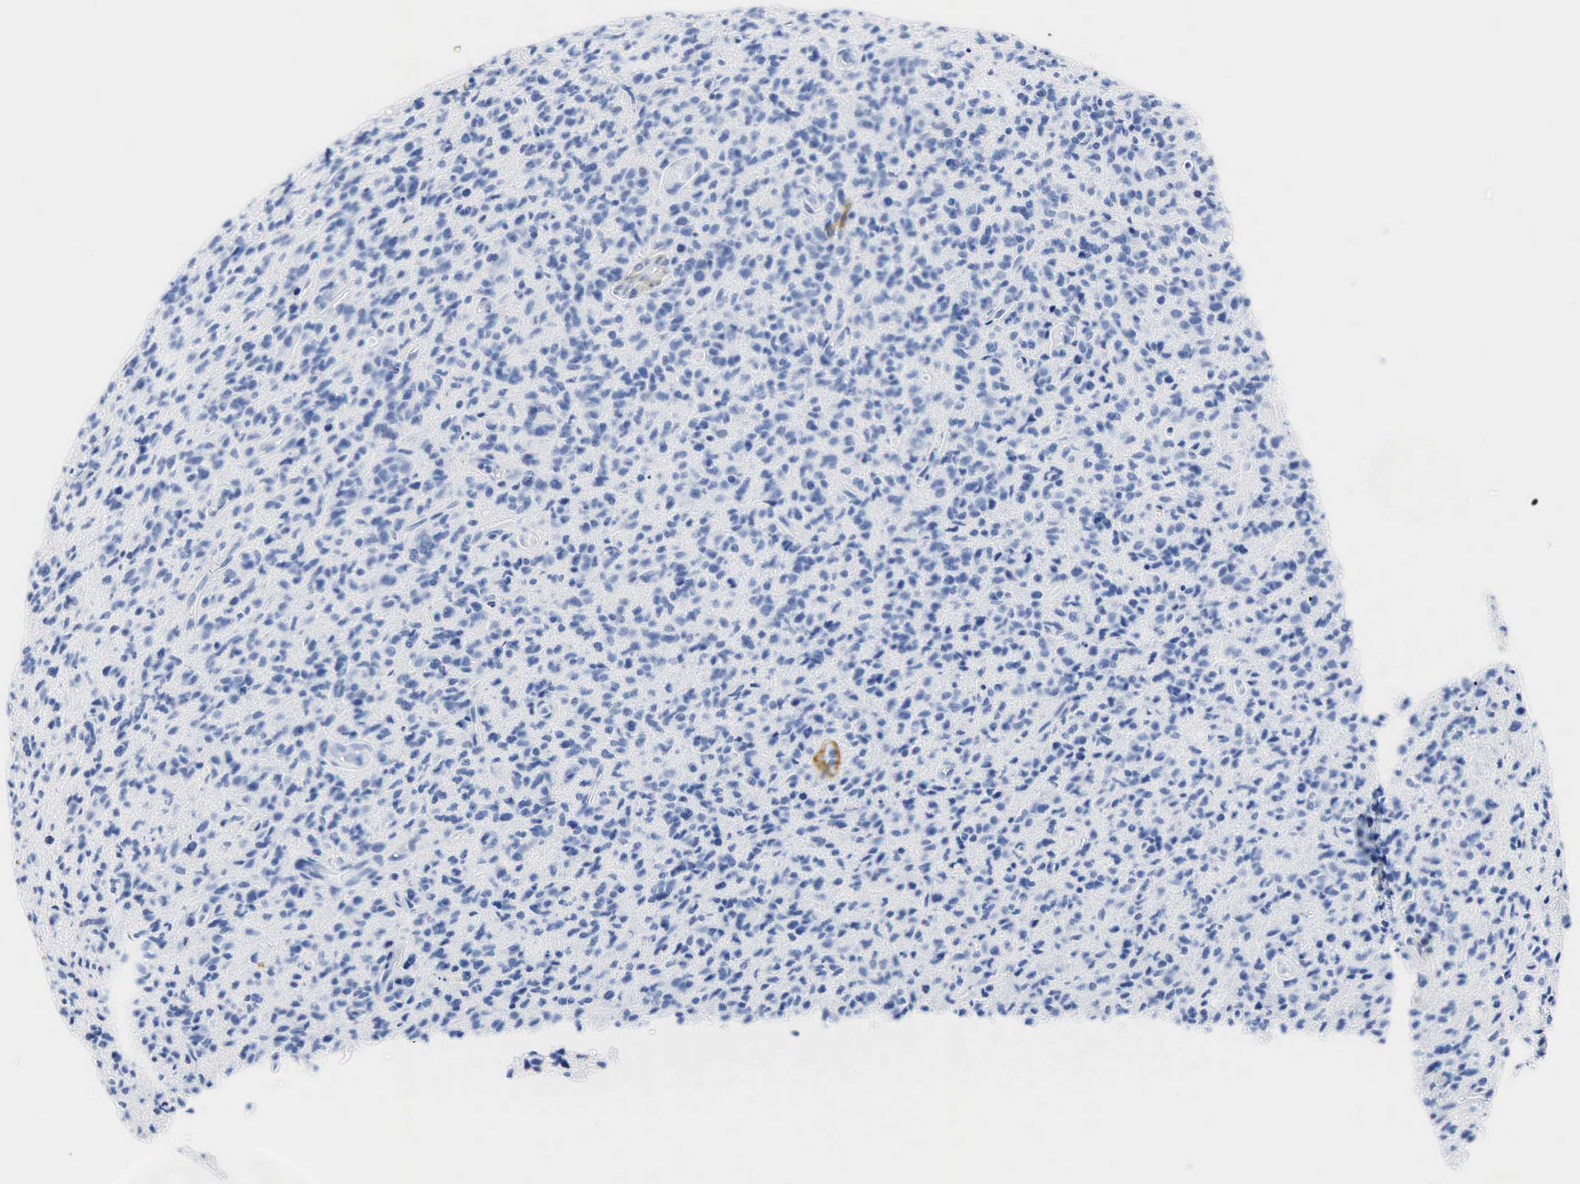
{"staining": {"intensity": "negative", "quantity": "none", "location": "none"}, "tissue": "glioma", "cell_type": "Tumor cells", "image_type": "cancer", "snomed": [{"axis": "morphology", "description": "Glioma, malignant, High grade"}, {"axis": "topography", "description": "Brain"}], "caption": "The image demonstrates no staining of tumor cells in glioma. Brightfield microscopy of immunohistochemistry stained with DAB (brown) and hematoxylin (blue), captured at high magnification.", "gene": "ACTA1", "patient": {"sex": "male", "age": 36}}